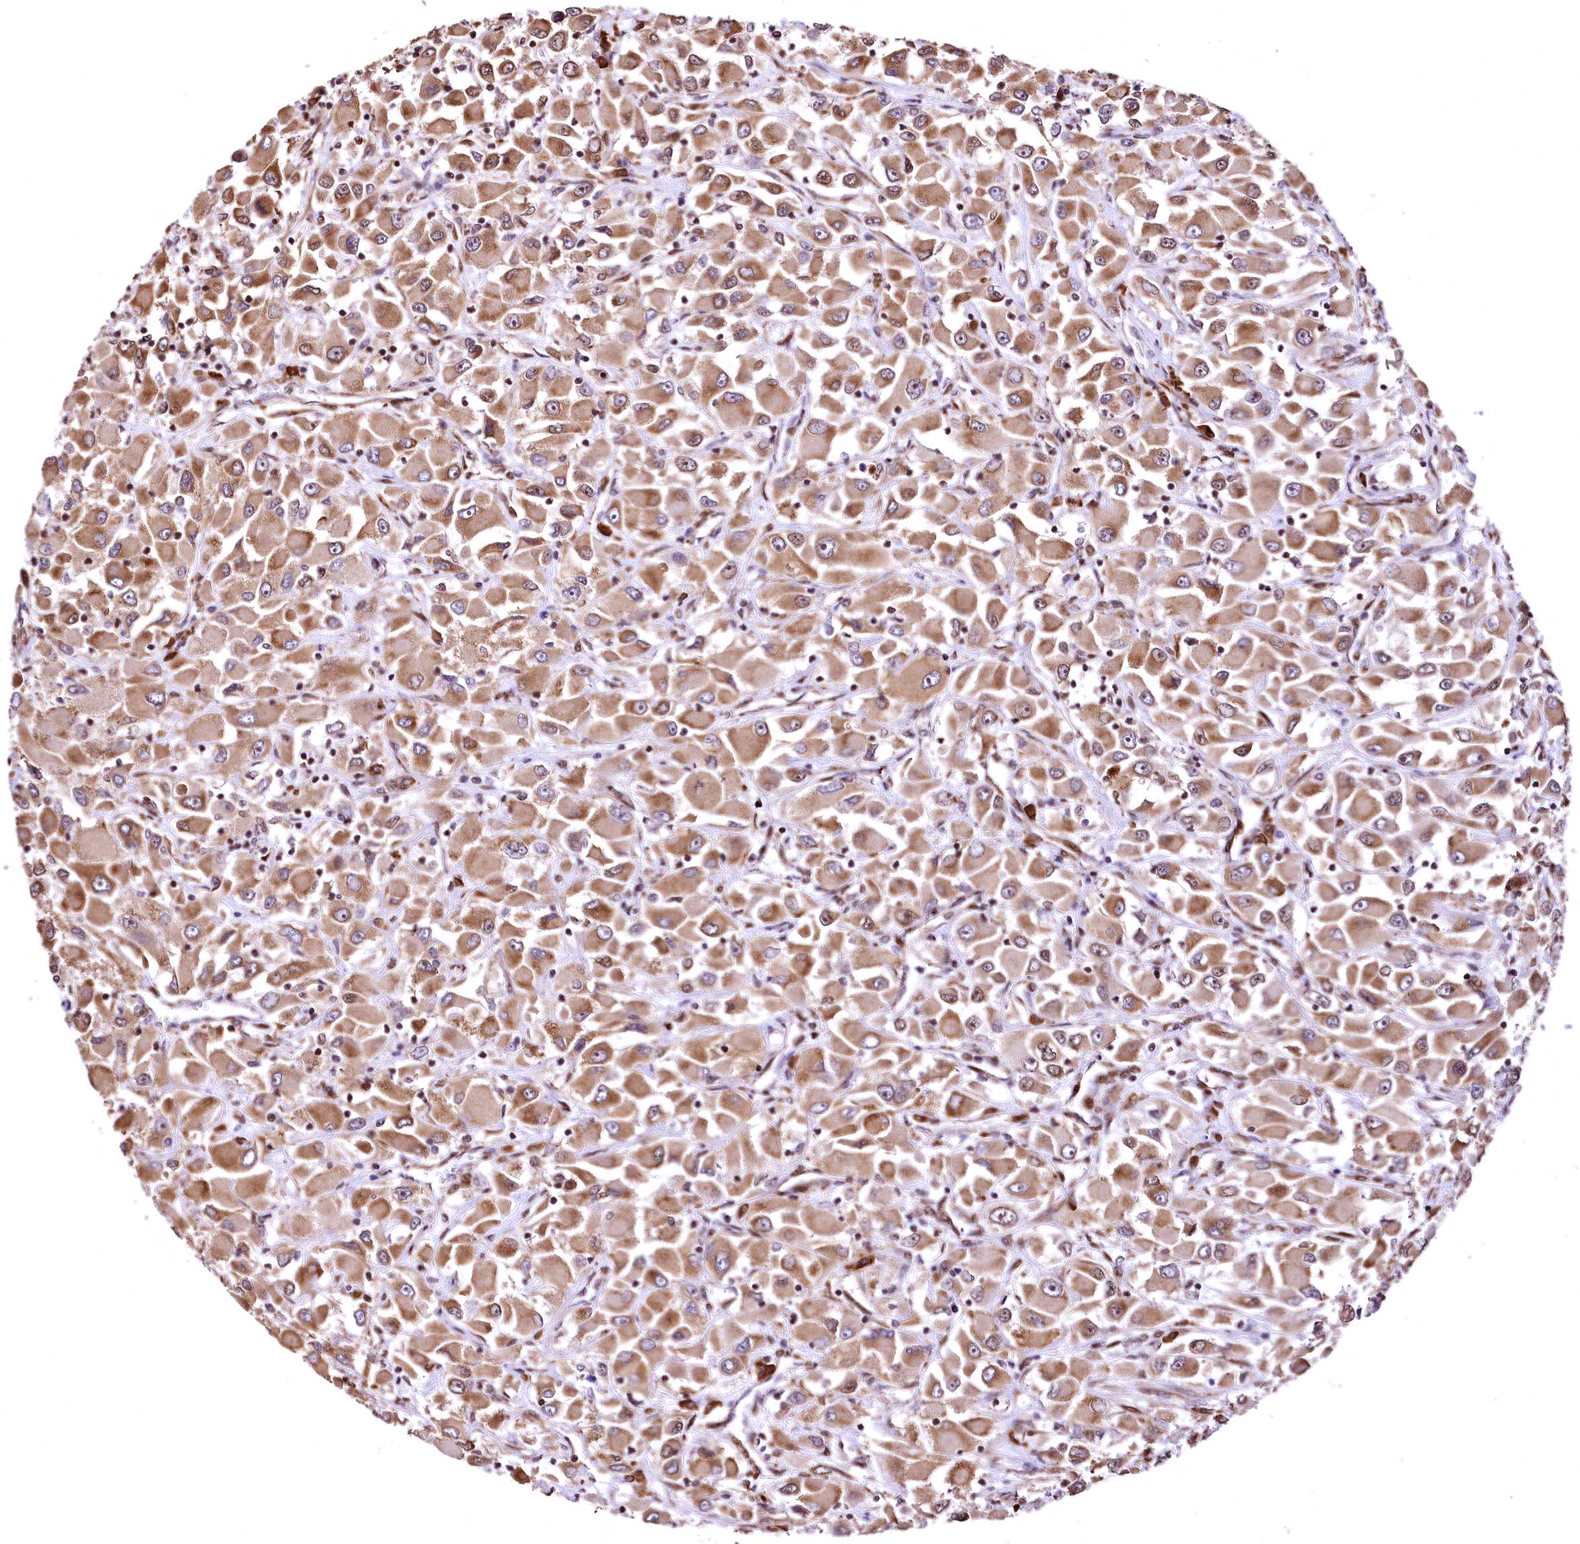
{"staining": {"intensity": "moderate", "quantity": ">75%", "location": "cytoplasmic/membranous"}, "tissue": "renal cancer", "cell_type": "Tumor cells", "image_type": "cancer", "snomed": [{"axis": "morphology", "description": "Adenocarcinoma, NOS"}, {"axis": "topography", "description": "Kidney"}], "caption": "Tumor cells display moderate cytoplasmic/membranous staining in about >75% of cells in adenocarcinoma (renal).", "gene": "PDS5B", "patient": {"sex": "female", "age": 52}}